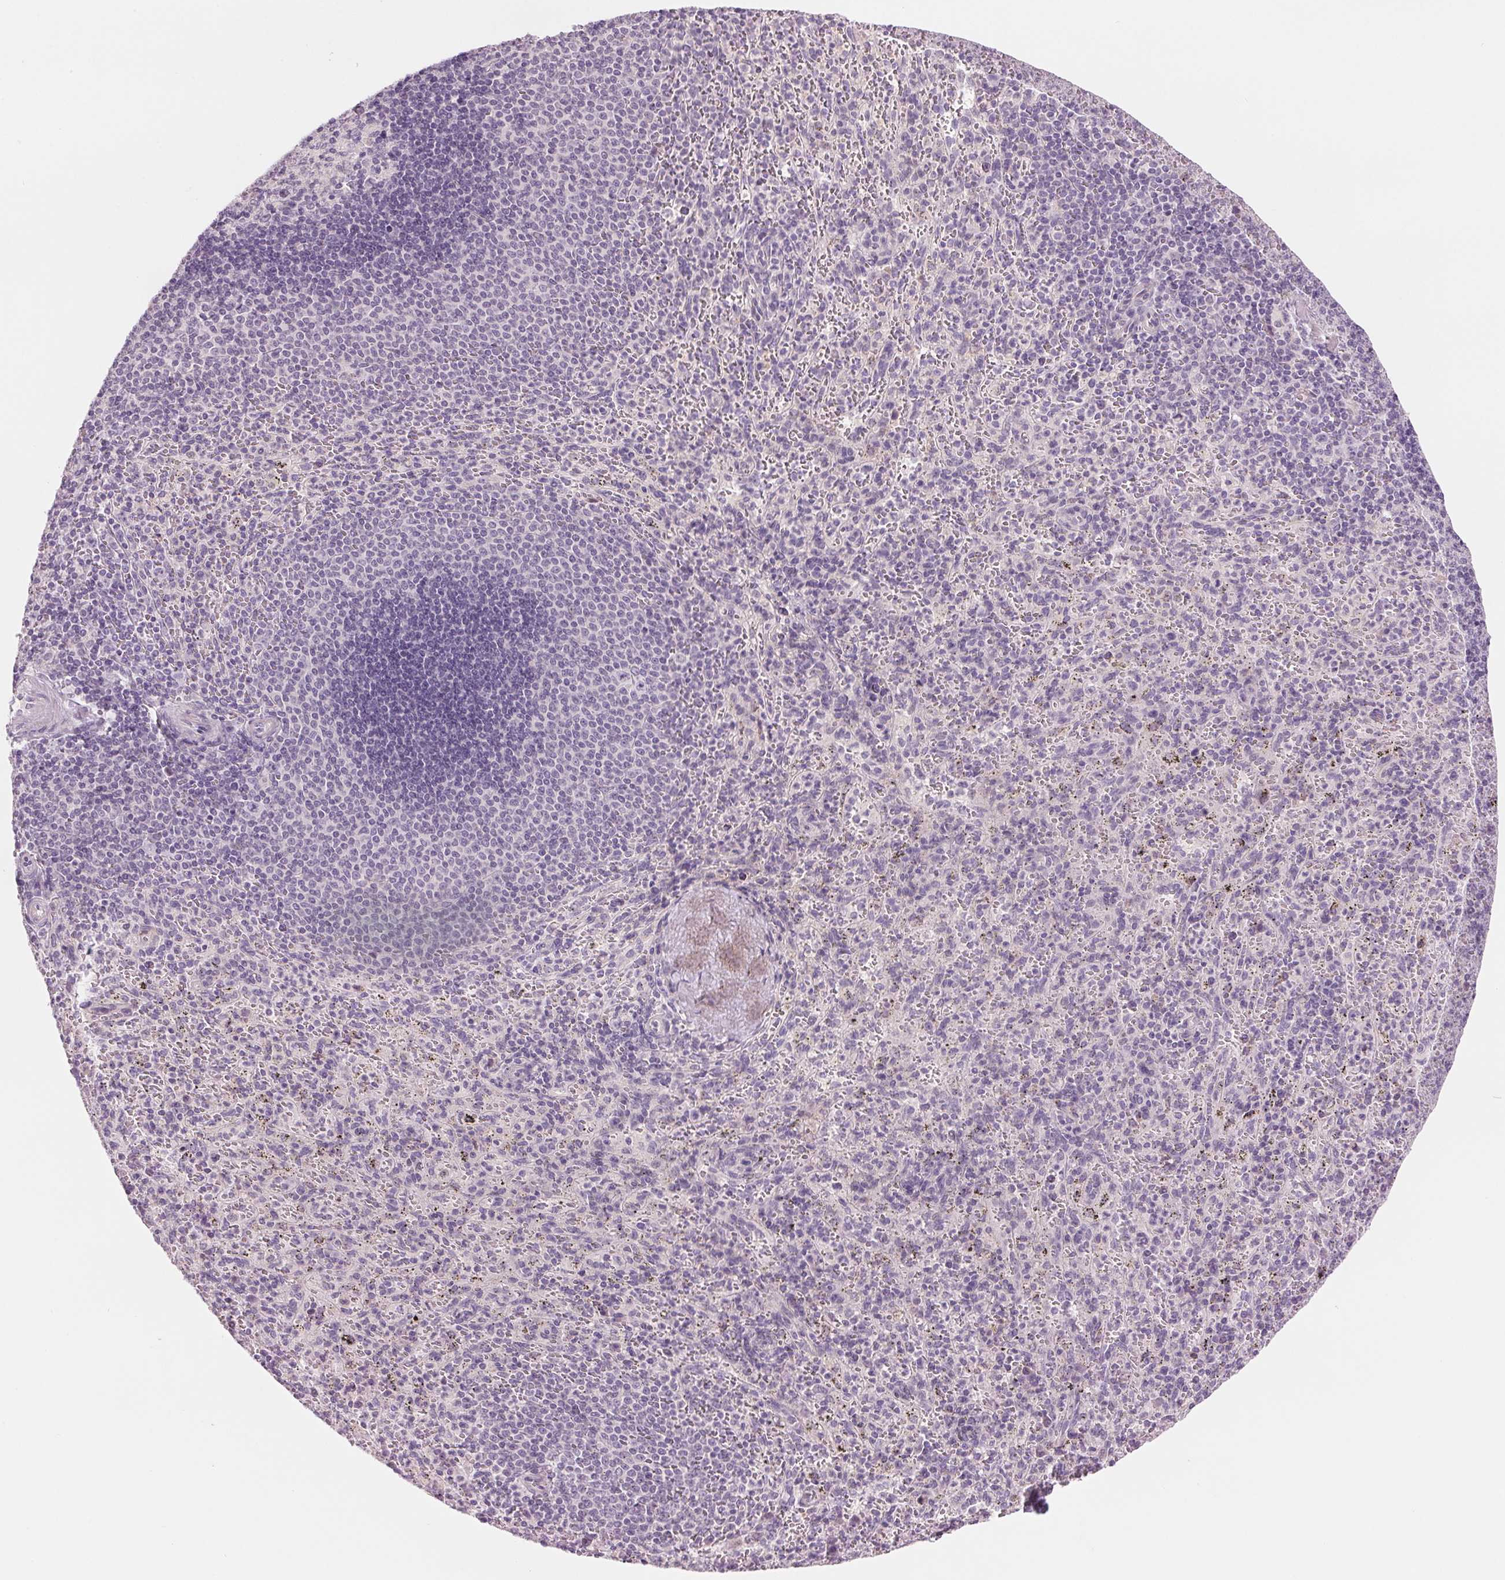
{"staining": {"intensity": "negative", "quantity": "none", "location": "none"}, "tissue": "spleen", "cell_type": "Cells in red pulp", "image_type": "normal", "snomed": [{"axis": "morphology", "description": "Normal tissue, NOS"}, {"axis": "topography", "description": "Spleen"}], "caption": "High magnification brightfield microscopy of normal spleen stained with DAB (3,3'-diaminobenzidine) (brown) and counterstained with hematoxylin (blue): cells in red pulp show no significant positivity. Nuclei are stained in blue.", "gene": "CCDC168", "patient": {"sex": "male", "age": 57}}